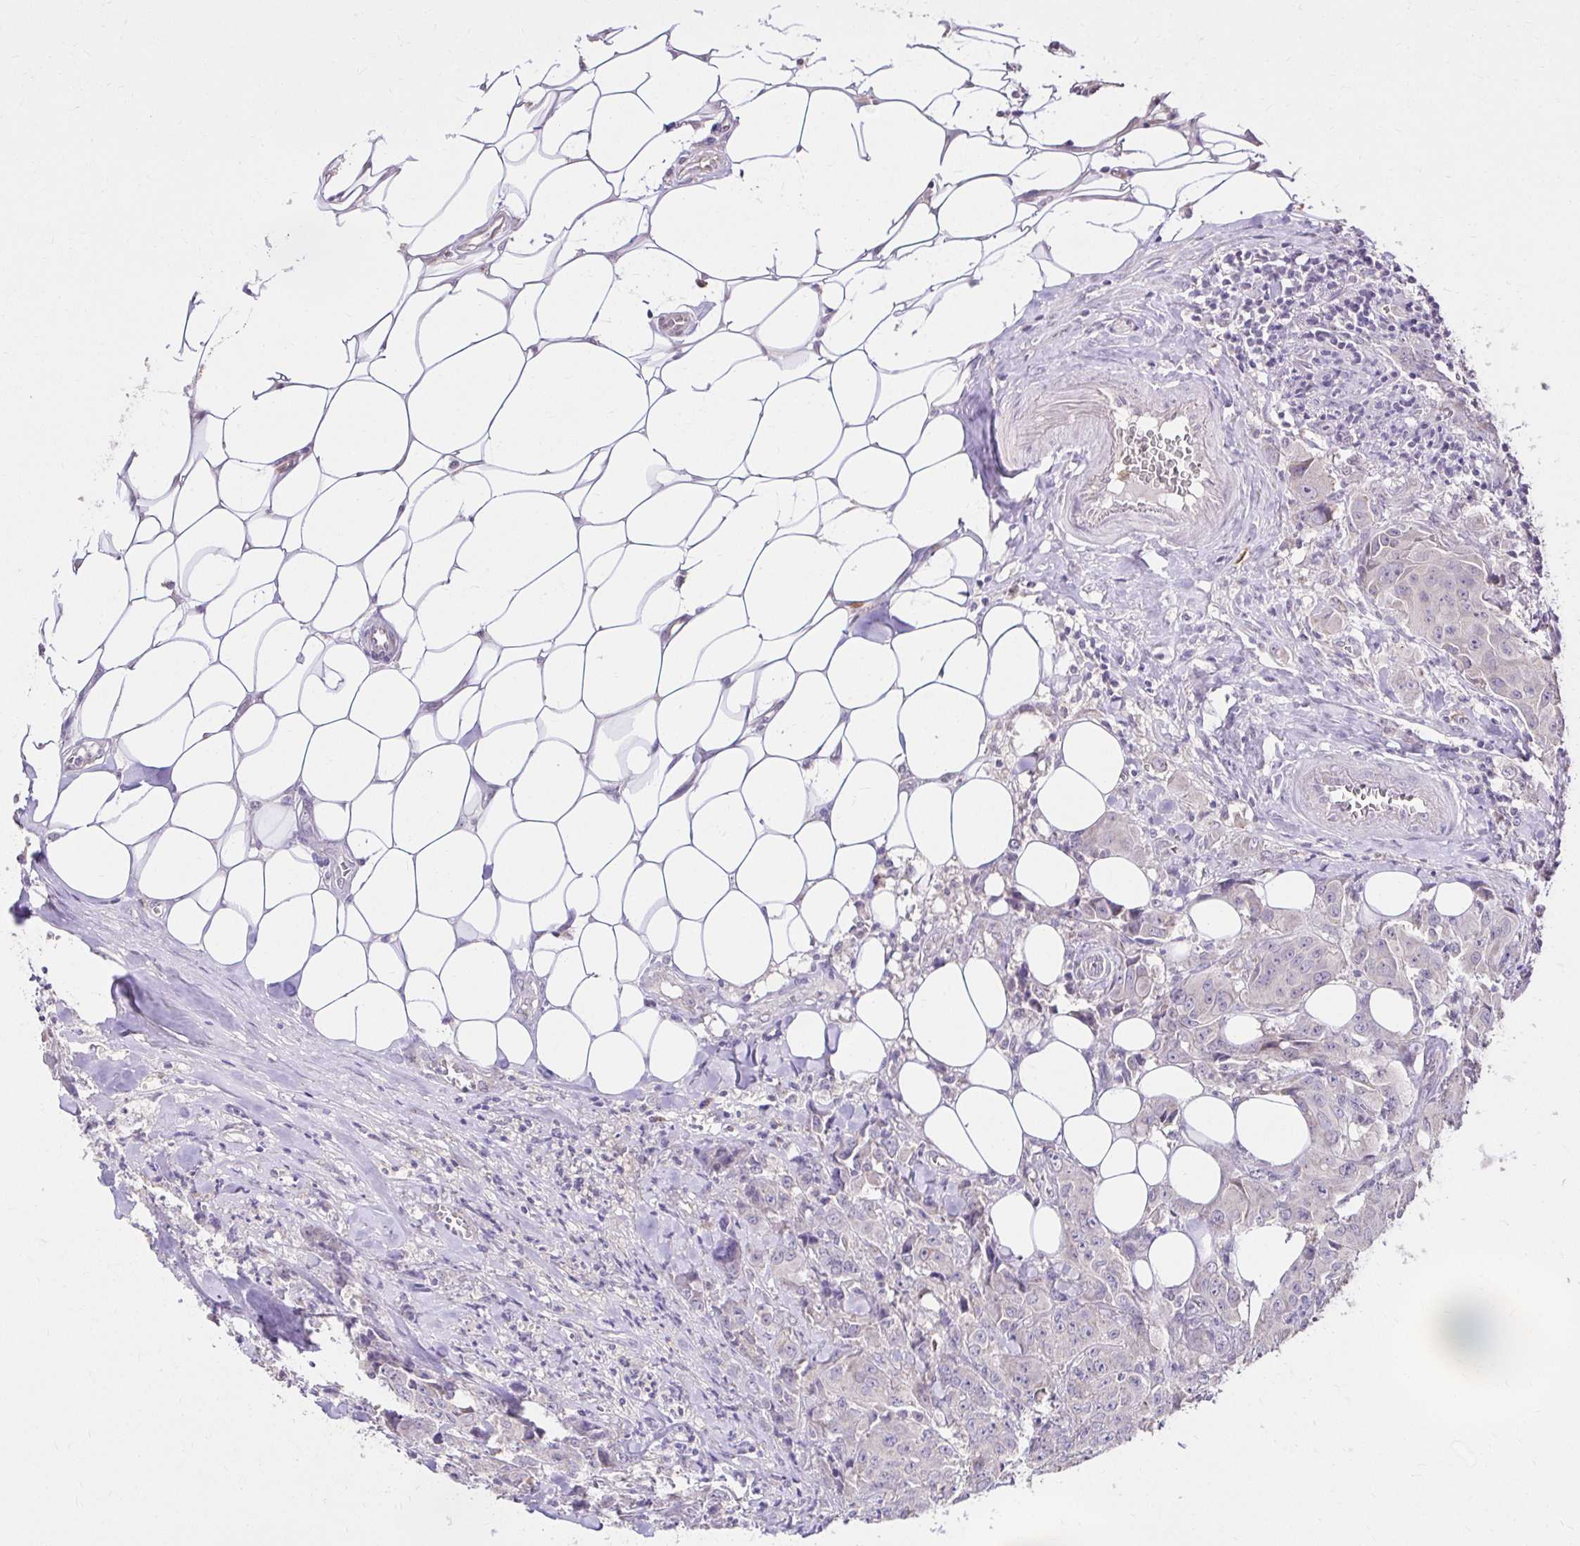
{"staining": {"intensity": "negative", "quantity": "none", "location": "none"}, "tissue": "breast cancer", "cell_type": "Tumor cells", "image_type": "cancer", "snomed": [{"axis": "morphology", "description": "Normal tissue, NOS"}, {"axis": "morphology", "description": "Duct carcinoma"}, {"axis": "topography", "description": "Breast"}], "caption": "Image shows no significant protein staining in tumor cells of breast cancer.", "gene": "KIAA1210", "patient": {"sex": "female", "age": 43}}